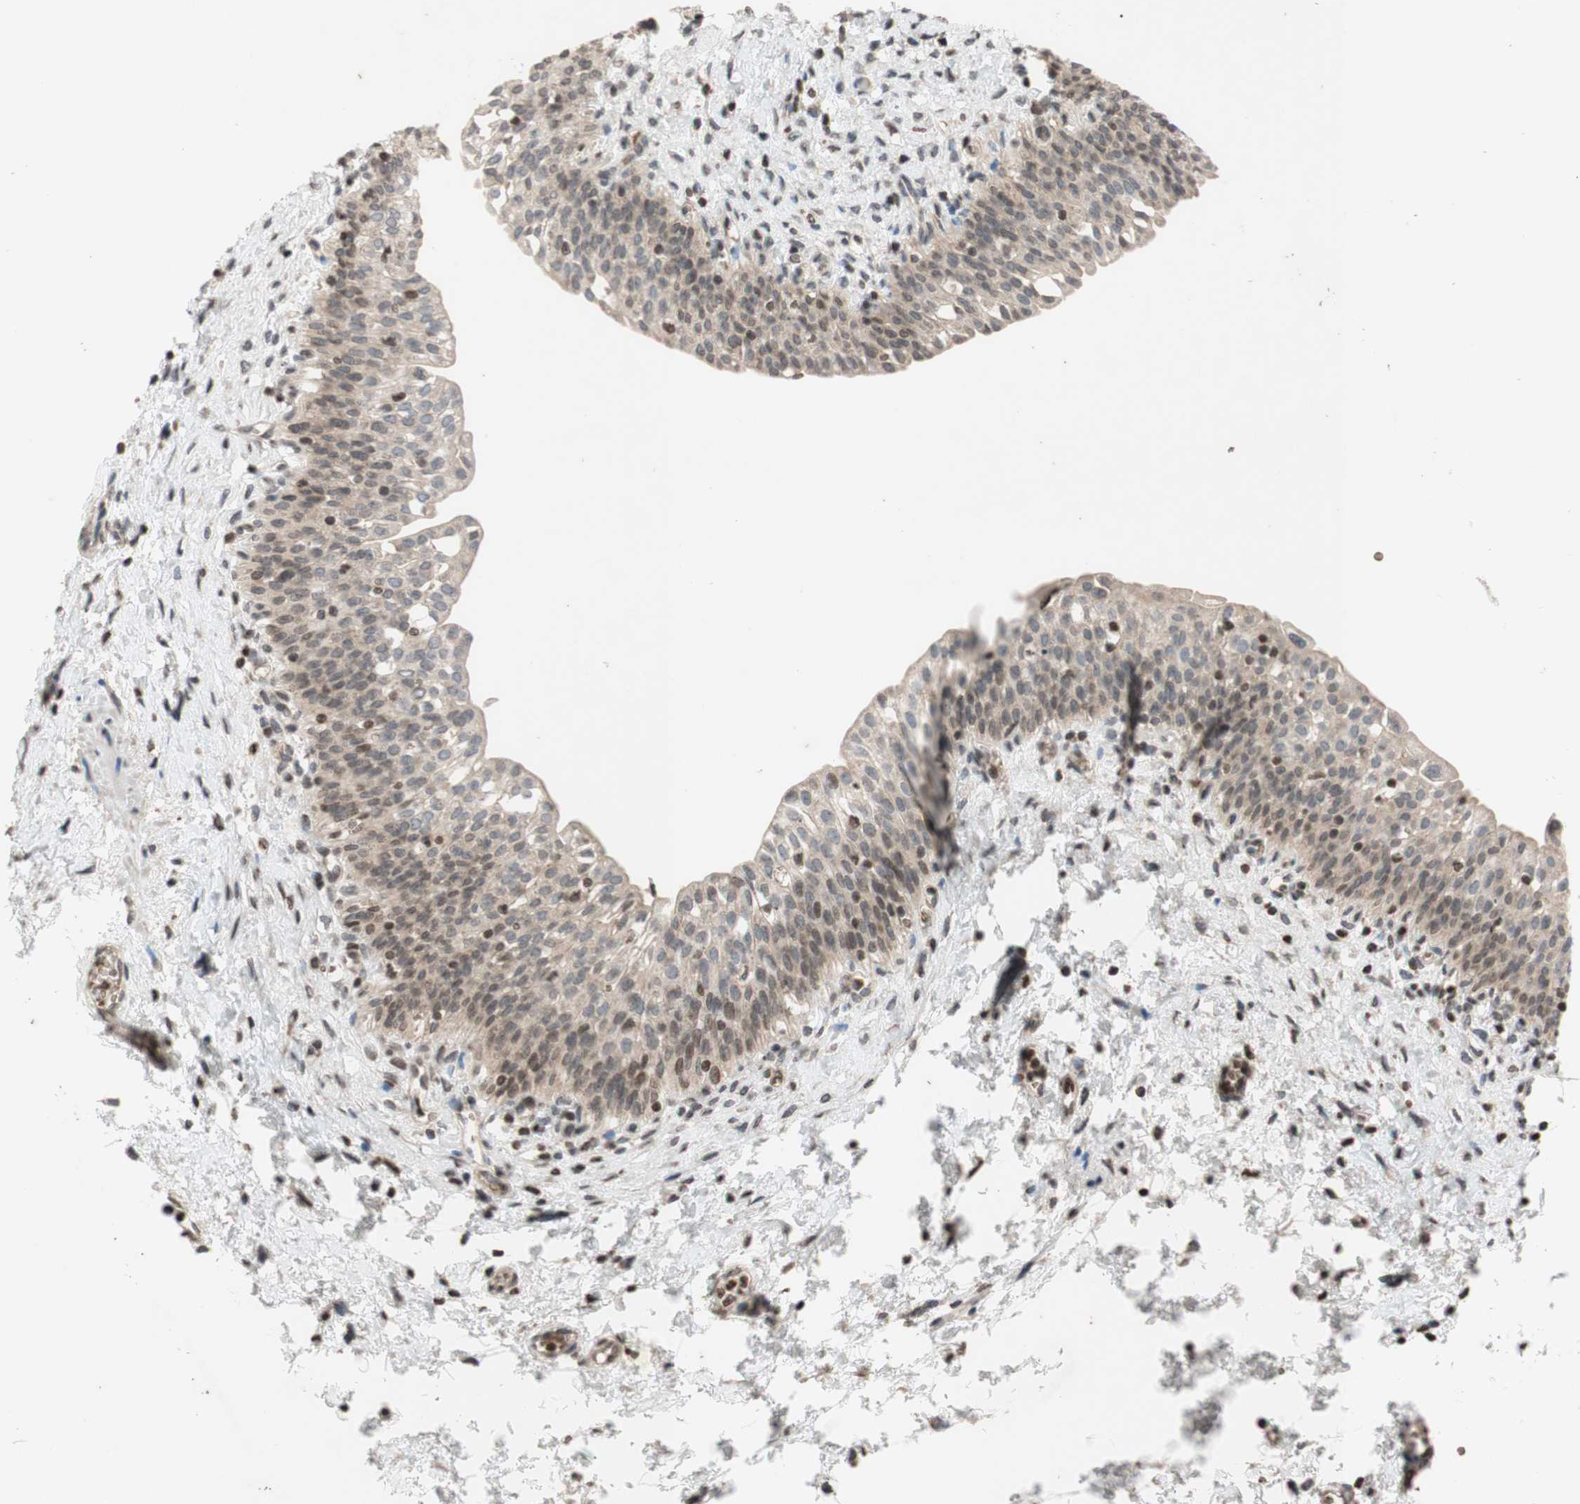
{"staining": {"intensity": "weak", "quantity": "25%-75%", "location": "cytoplasmic/membranous,nuclear"}, "tissue": "urinary bladder", "cell_type": "Urothelial cells", "image_type": "normal", "snomed": [{"axis": "morphology", "description": "Normal tissue, NOS"}, {"axis": "topography", "description": "Urinary bladder"}], "caption": "Immunohistochemical staining of benign urinary bladder exhibits low levels of weak cytoplasmic/membranous,nuclear positivity in about 25%-75% of urothelial cells. Nuclei are stained in blue.", "gene": "MCM6", "patient": {"sex": "male", "age": 55}}